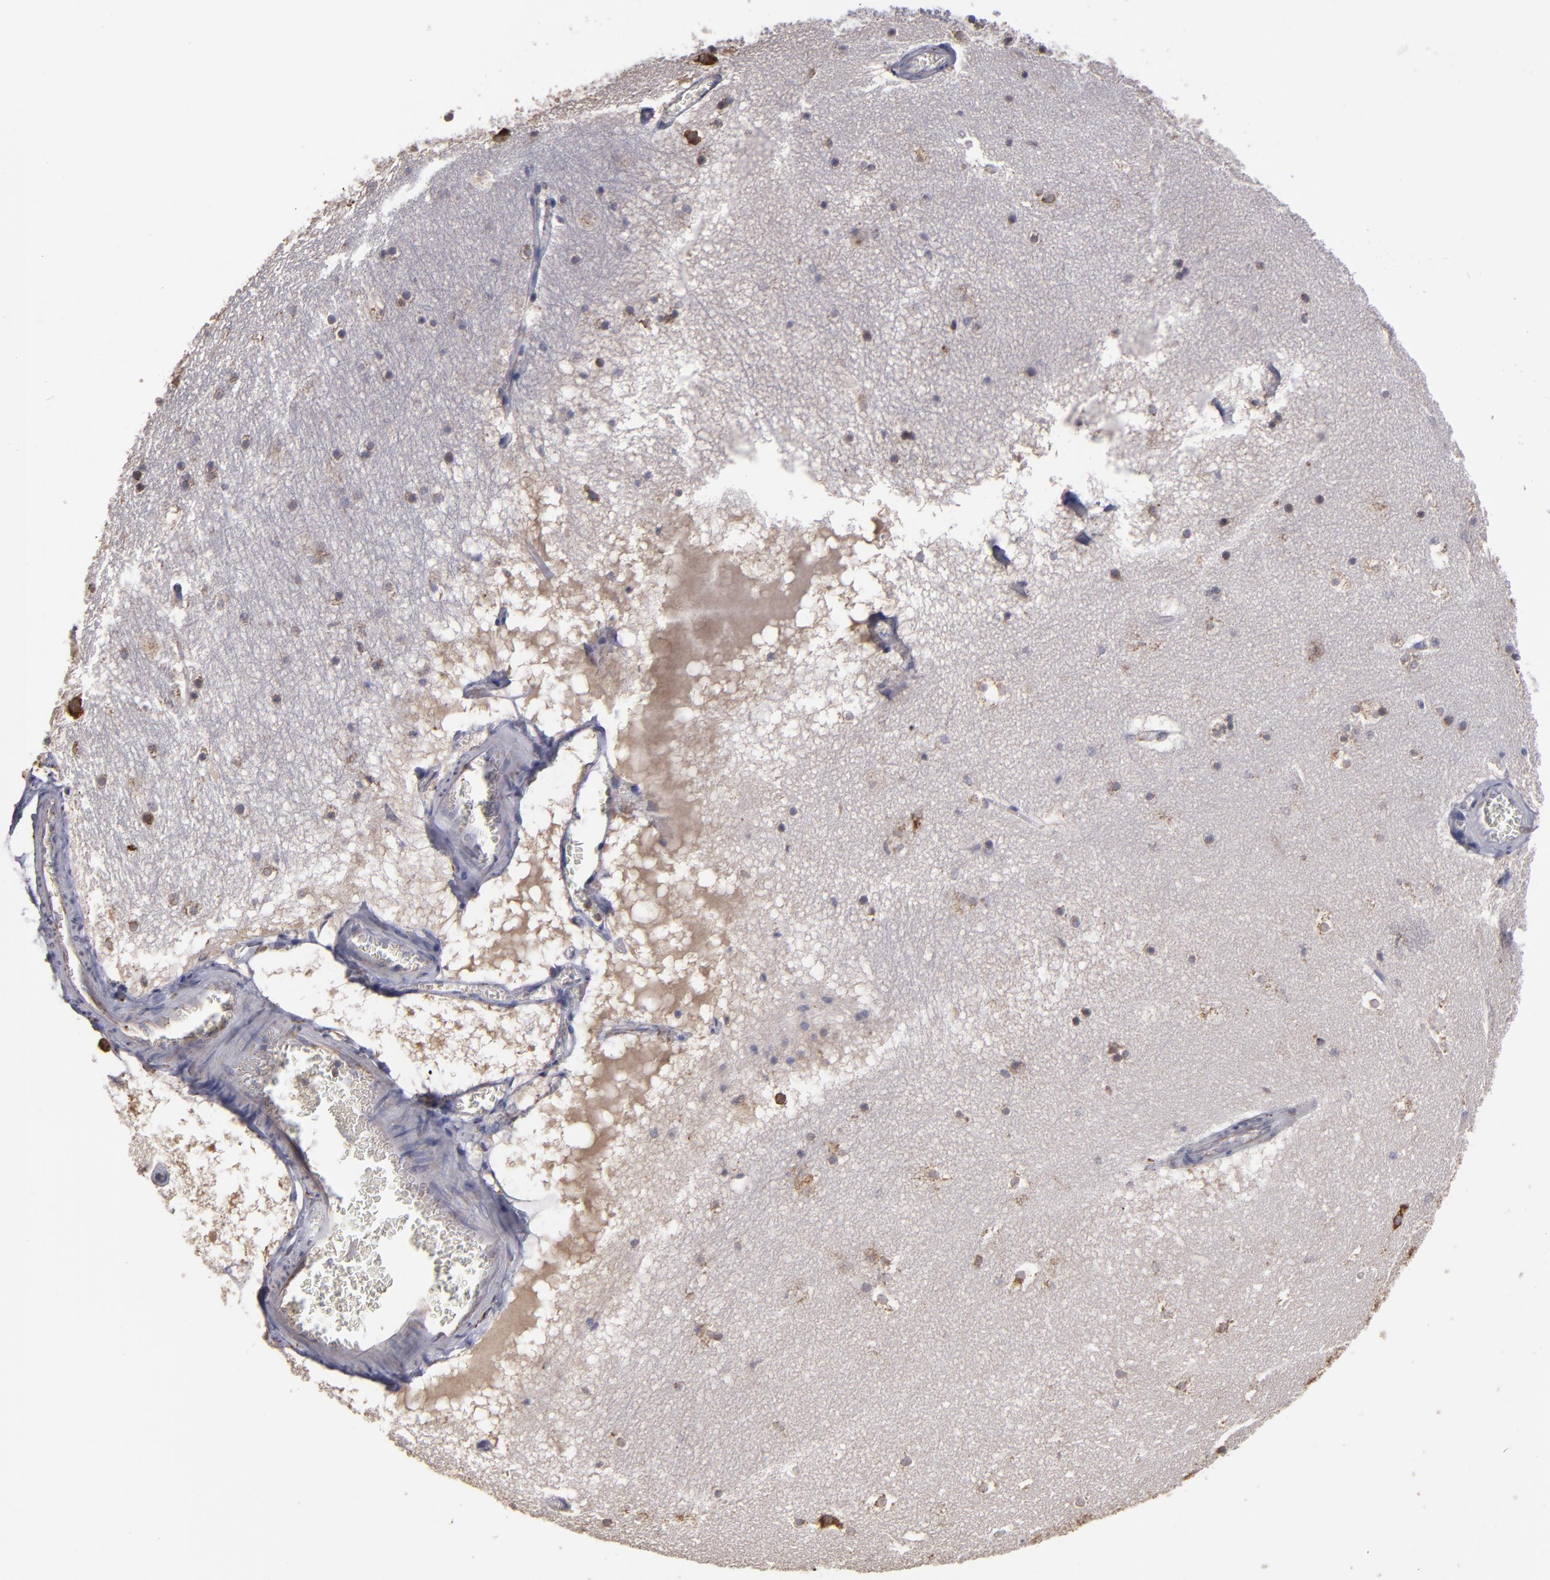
{"staining": {"intensity": "weak", "quantity": "<25%", "location": "cytoplasmic/membranous"}, "tissue": "hippocampus", "cell_type": "Glial cells", "image_type": "normal", "snomed": [{"axis": "morphology", "description": "Normal tissue, NOS"}, {"axis": "topography", "description": "Hippocampus"}], "caption": "A high-resolution photomicrograph shows IHC staining of benign hippocampus, which displays no significant expression in glial cells.", "gene": "SND1", "patient": {"sex": "male", "age": 45}}